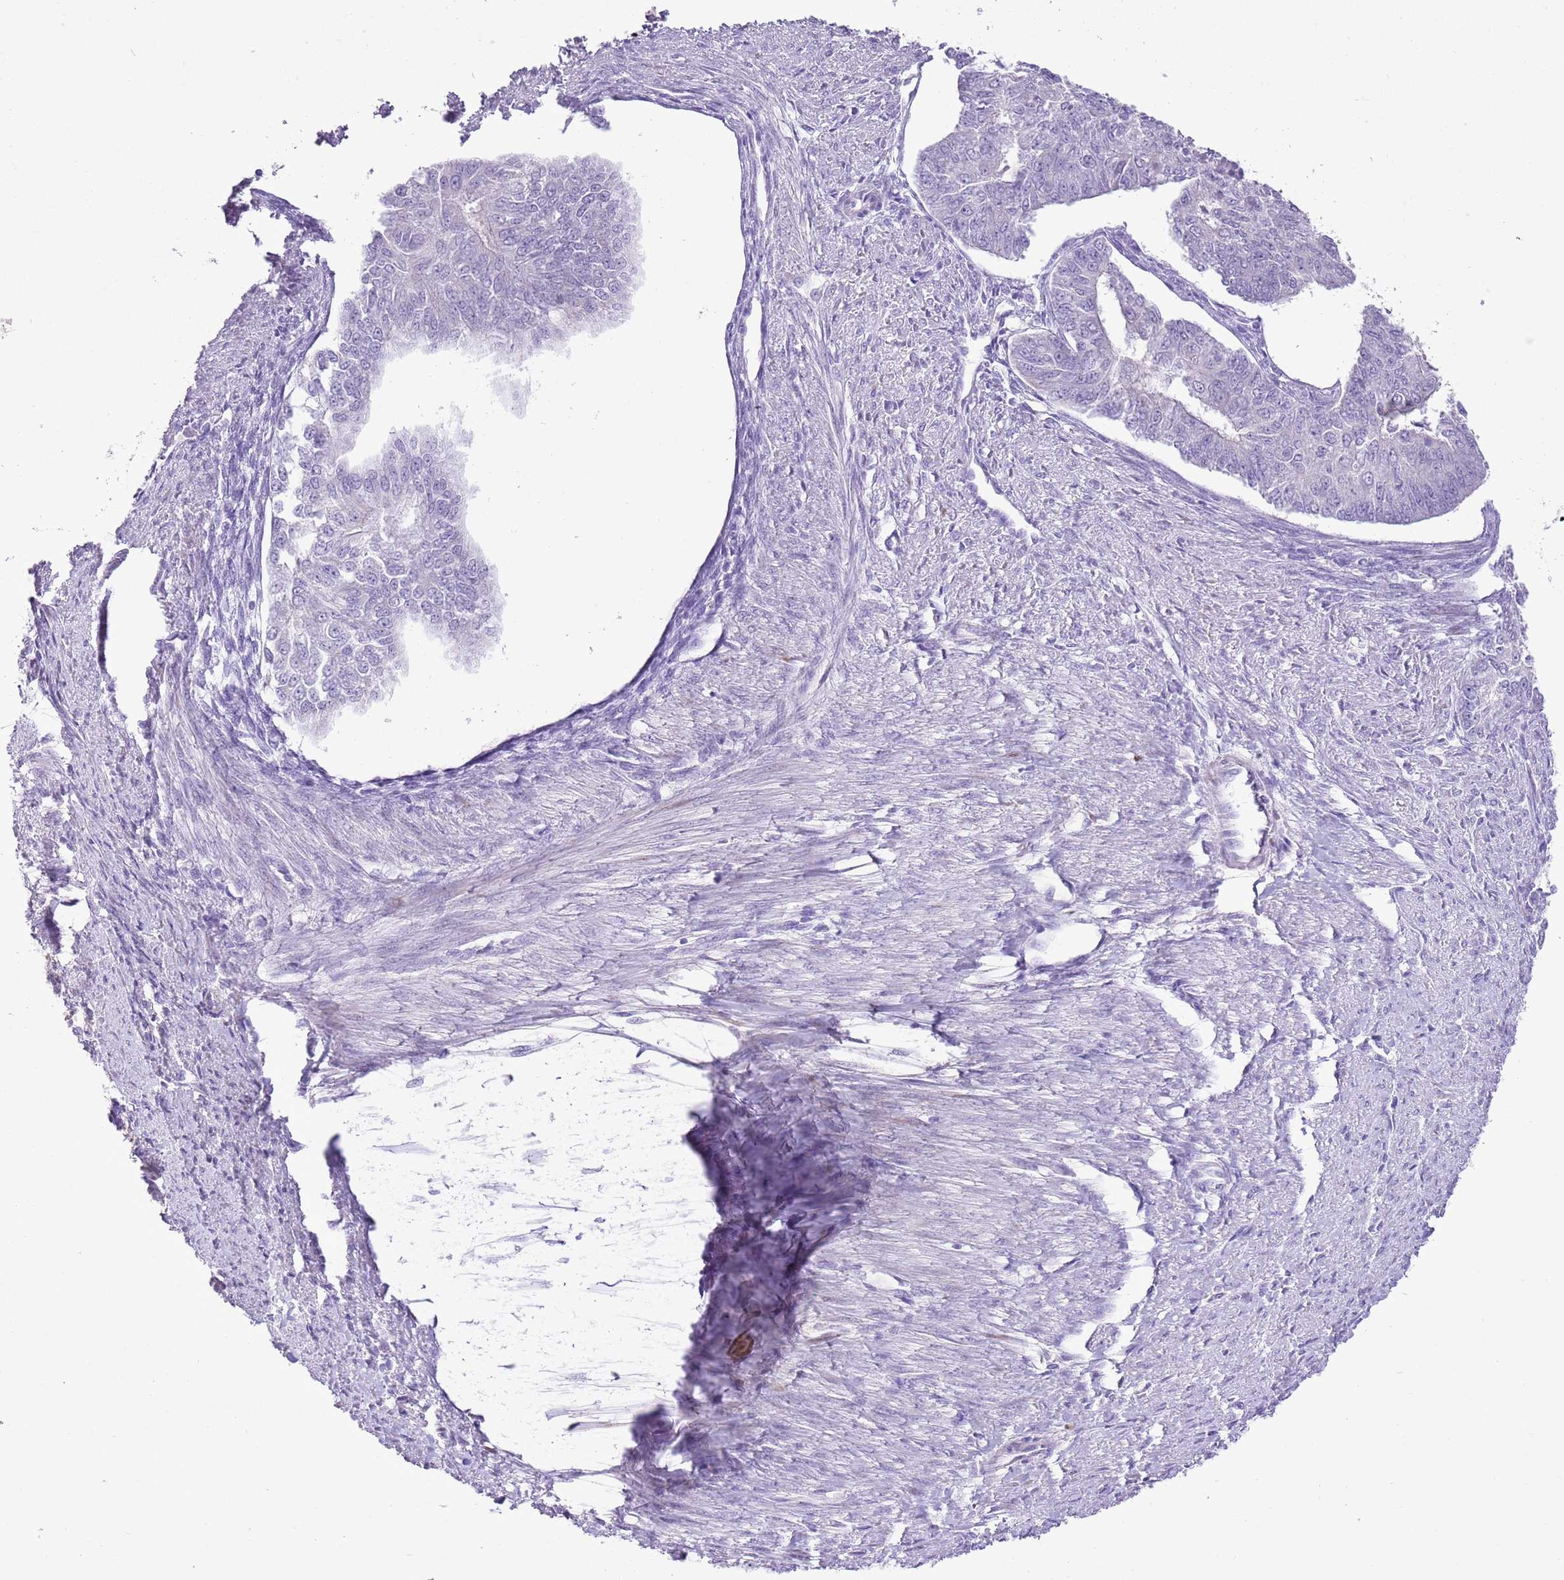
{"staining": {"intensity": "negative", "quantity": "none", "location": "none"}, "tissue": "endometrial cancer", "cell_type": "Tumor cells", "image_type": "cancer", "snomed": [{"axis": "morphology", "description": "Adenocarcinoma, NOS"}, {"axis": "topography", "description": "Endometrium"}], "caption": "Endometrial adenocarcinoma was stained to show a protein in brown. There is no significant expression in tumor cells.", "gene": "XPO7", "patient": {"sex": "female", "age": 32}}